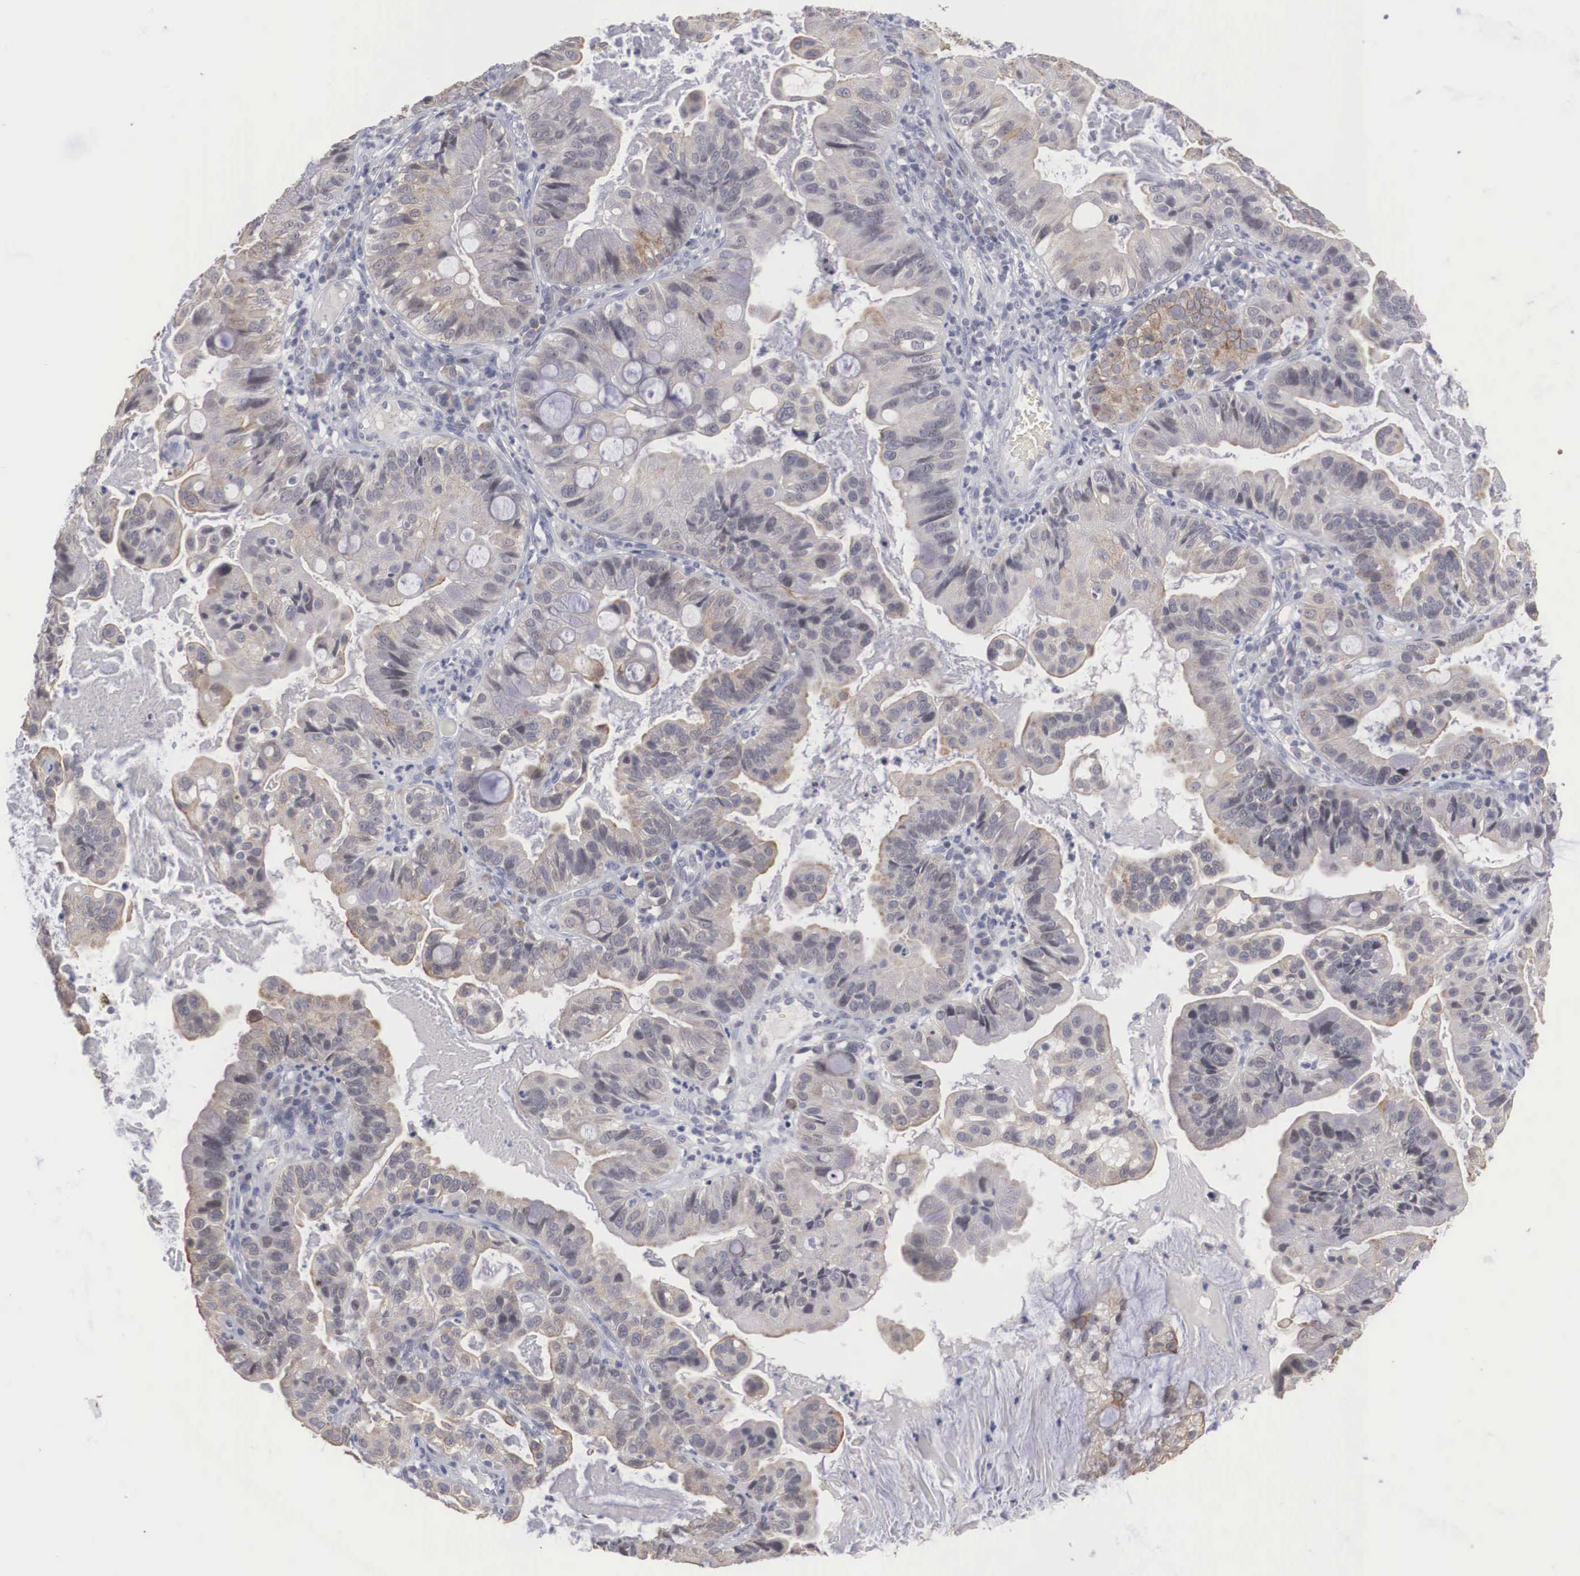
{"staining": {"intensity": "weak", "quantity": "<25%", "location": "cytoplasmic/membranous"}, "tissue": "cervical cancer", "cell_type": "Tumor cells", "image_type": "cancer", "snomed": [{"axis": "morphology", "description": "Adenocarcinoma, NOS"}, {"axis": "topography", "description": "Cervix"}], "caption": "Immunohistochemistry histopathology image of human cervical cancer (adenocarcinoma) stained for a protein (brown), which reveals no staining in tumor cells.", "gene": "WDR89", "patient": {"sex": "female", "age": 41}}